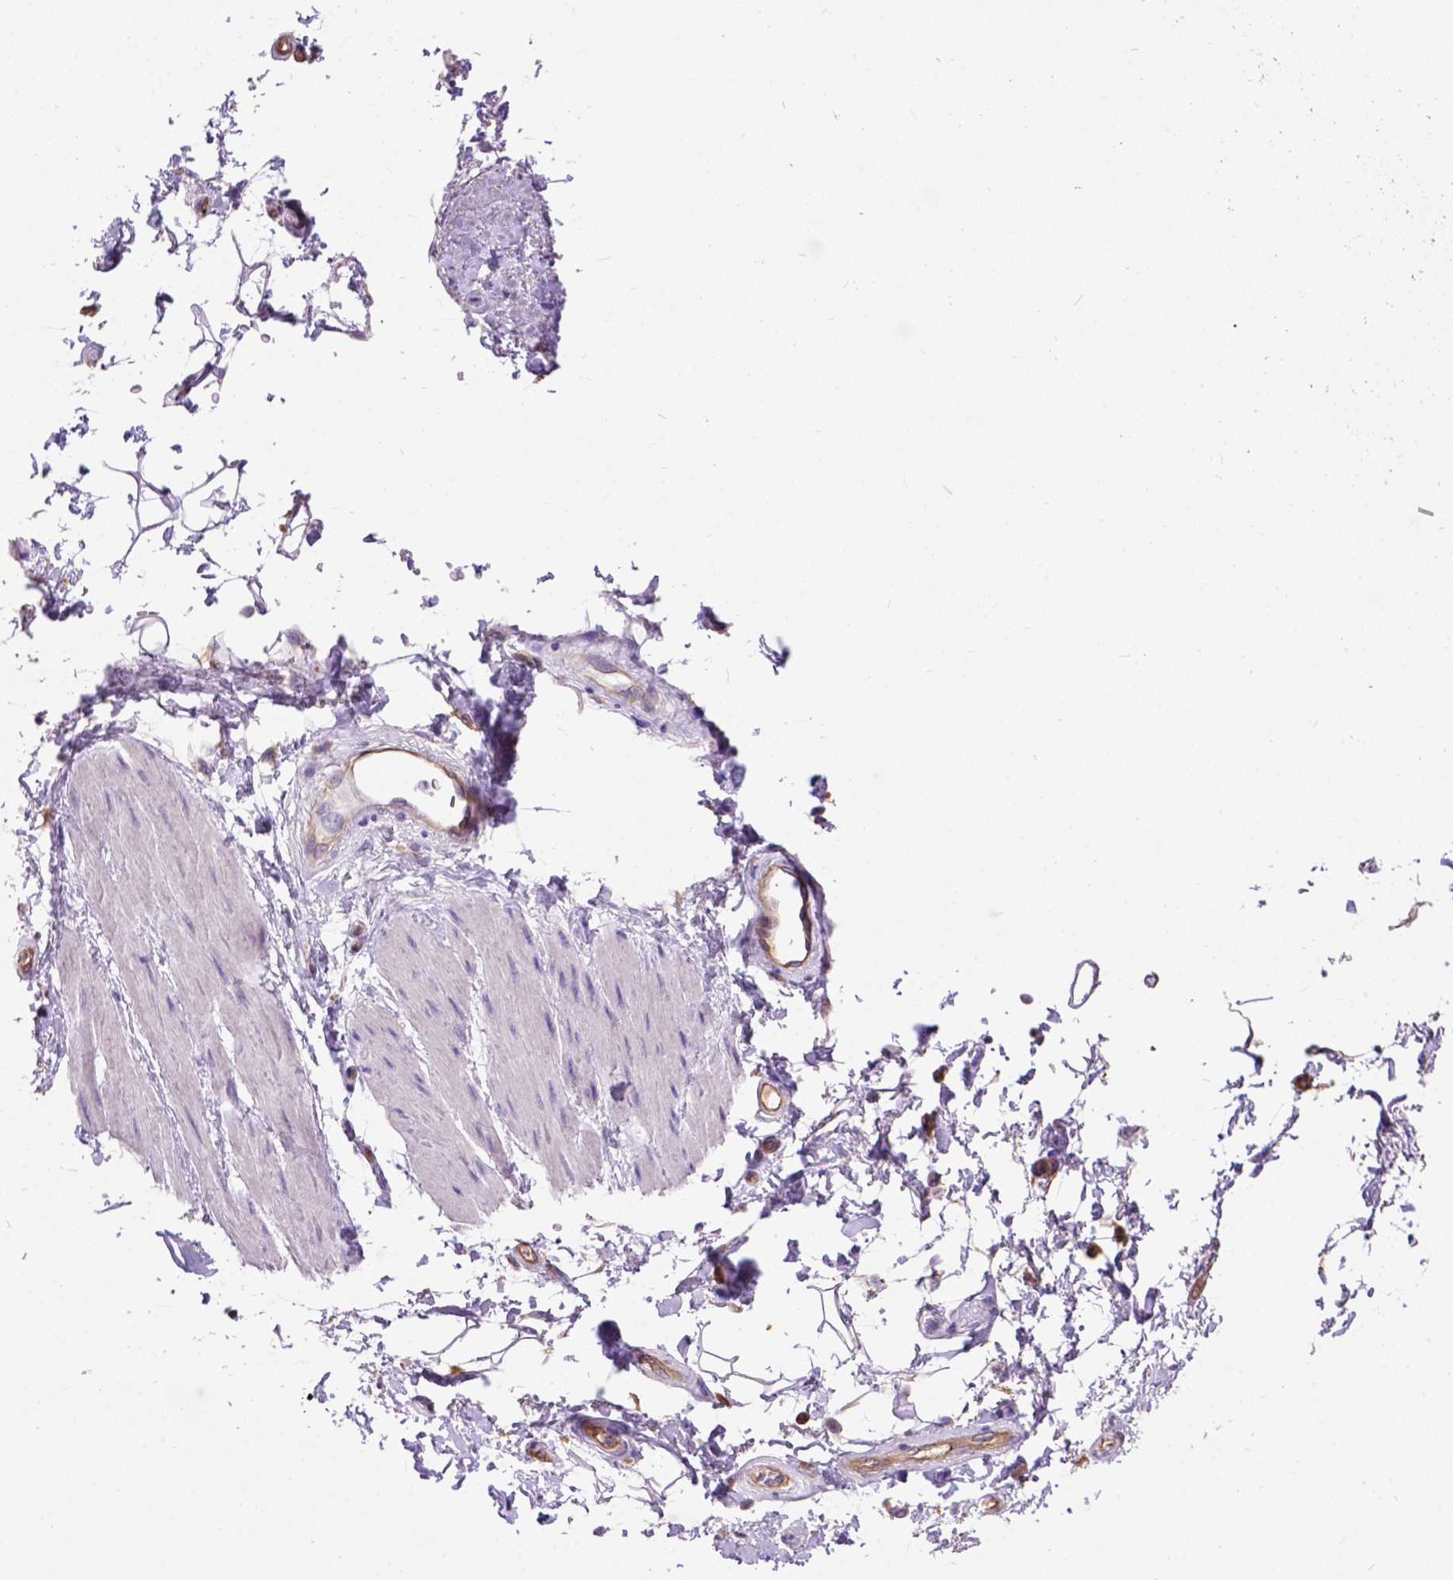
{"staining": {"intensity": "weak", "quantity": ">75%", "location": "cytoplasmic/membranous"}, "tissue": "adipose tissue", "cell_type": "Adipocytes", "image_type": "normal", "snomed": [{"axis": "morphology", "description": "Normal tissue, NOS"}, {"axis": "topography", "description": "Anal"}, {"axis": "topography", "description": "Peripheral nerve tissue"}], "caption": "Immunohistochemistry (IHC) (DAB) staining of unremarkable adipose tissue exhibits weak cytoplasmic/membranous protein positivity in about >75% of adipocytes. (IHC, brightfield microscopy, high magnification).", "gene": "SEMA4F", "patient": {"sex": "male", "age": 51}}